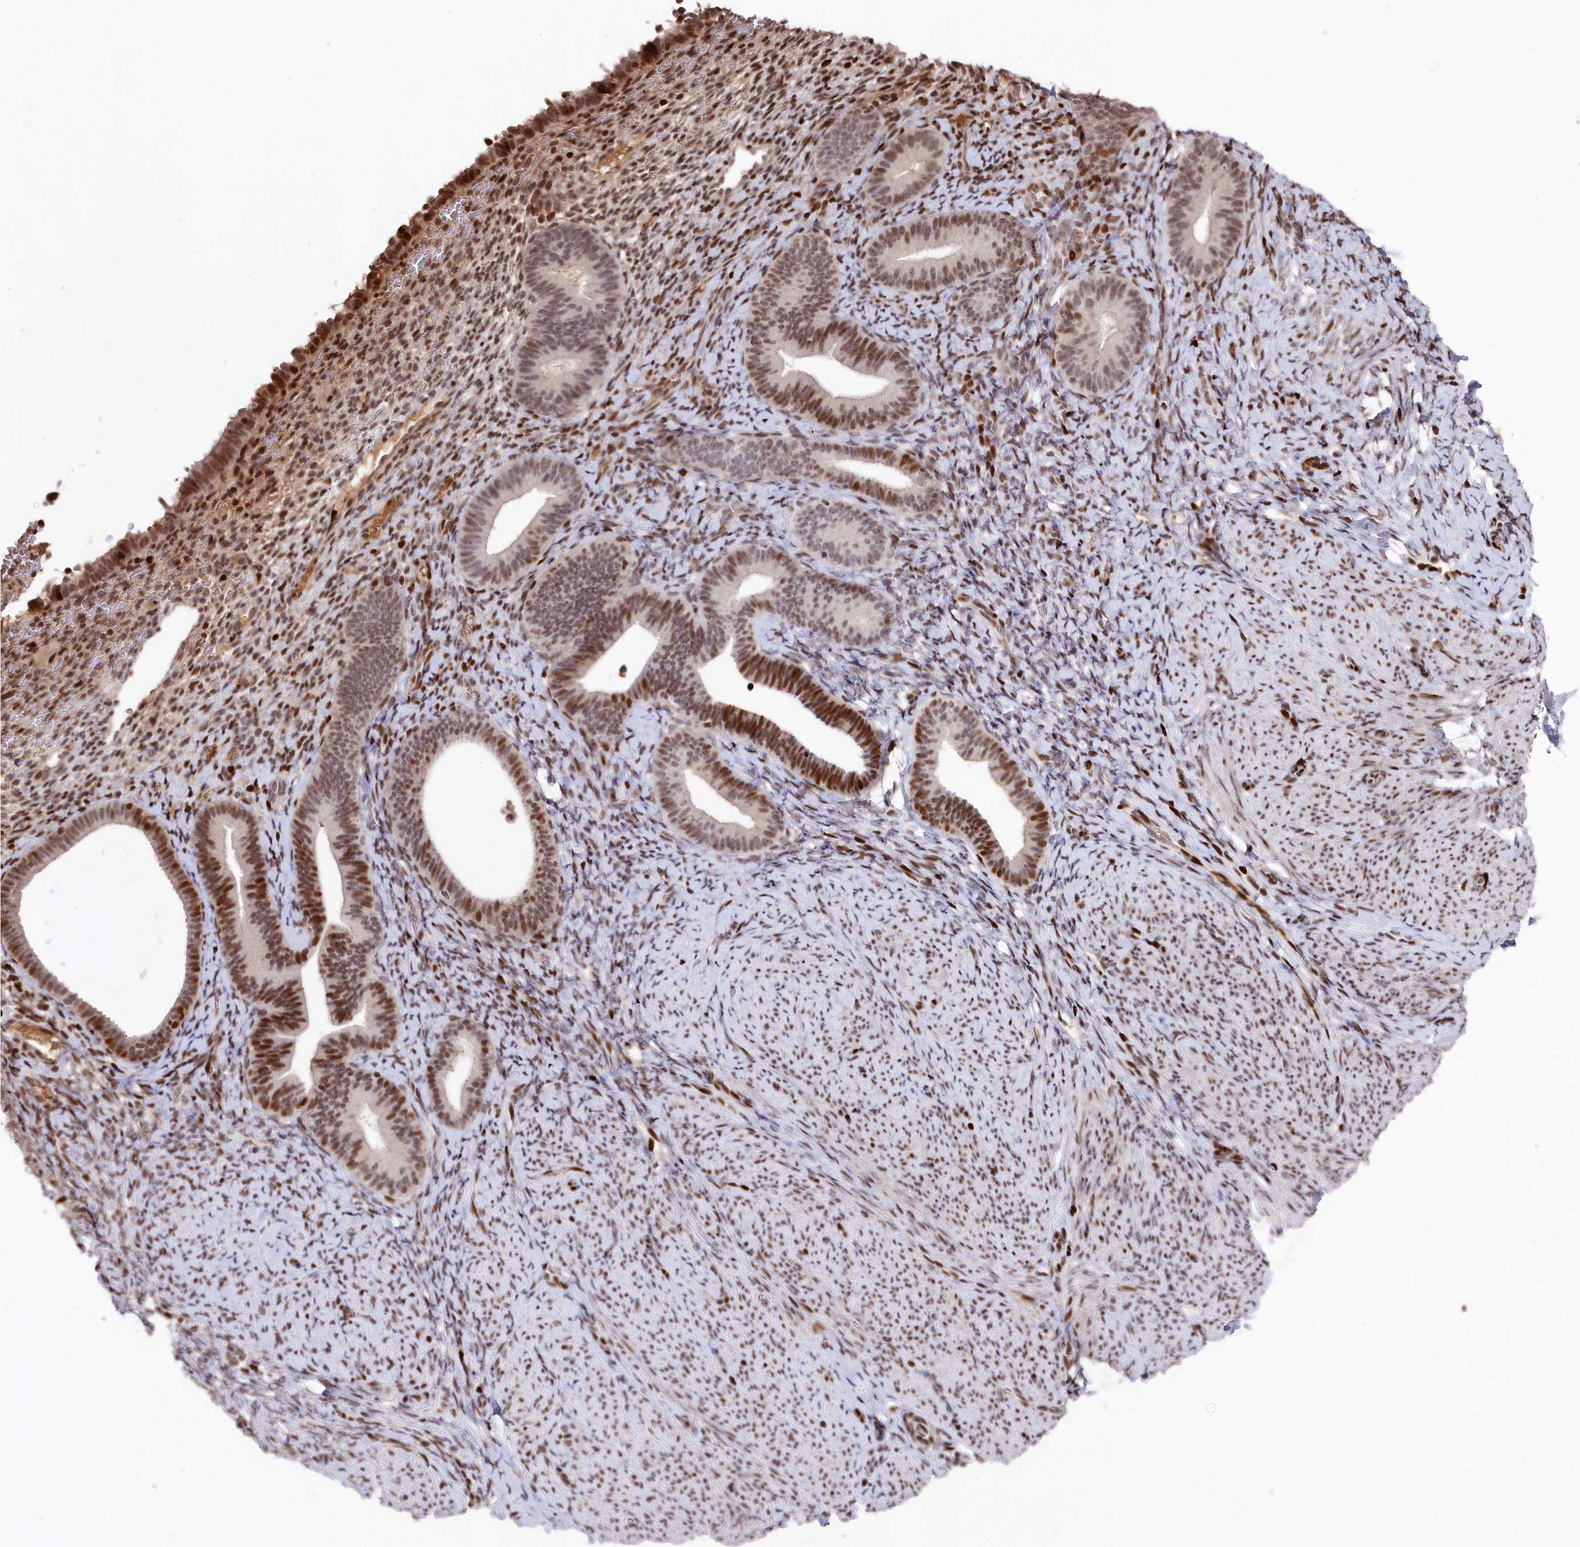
{"staining": {"intensity": "strong", "quantity": "25%-75%", "location": "nuclear"}, "tissue": "endometrium", "cell_type": "Cells in endometrial stroma", "image_type": "normal", "snomed": [{"axis": "morphology", "description": "Normal tissue, NOS"}, {"axis": "topography", "description": "Endometrium"}], "caption": "Immunohistochemistry (DAB (3,3'-diaminobenzidine)) staining of normal endometrium reveals strong nuclear protein staining in approximately 25%-75% of cells in endometrial stroma. (Brightfield microscopy of DAB IHC at high magnification).", "gene": "MCF2L2", "patient": {"sex": "female", "age": 65}}